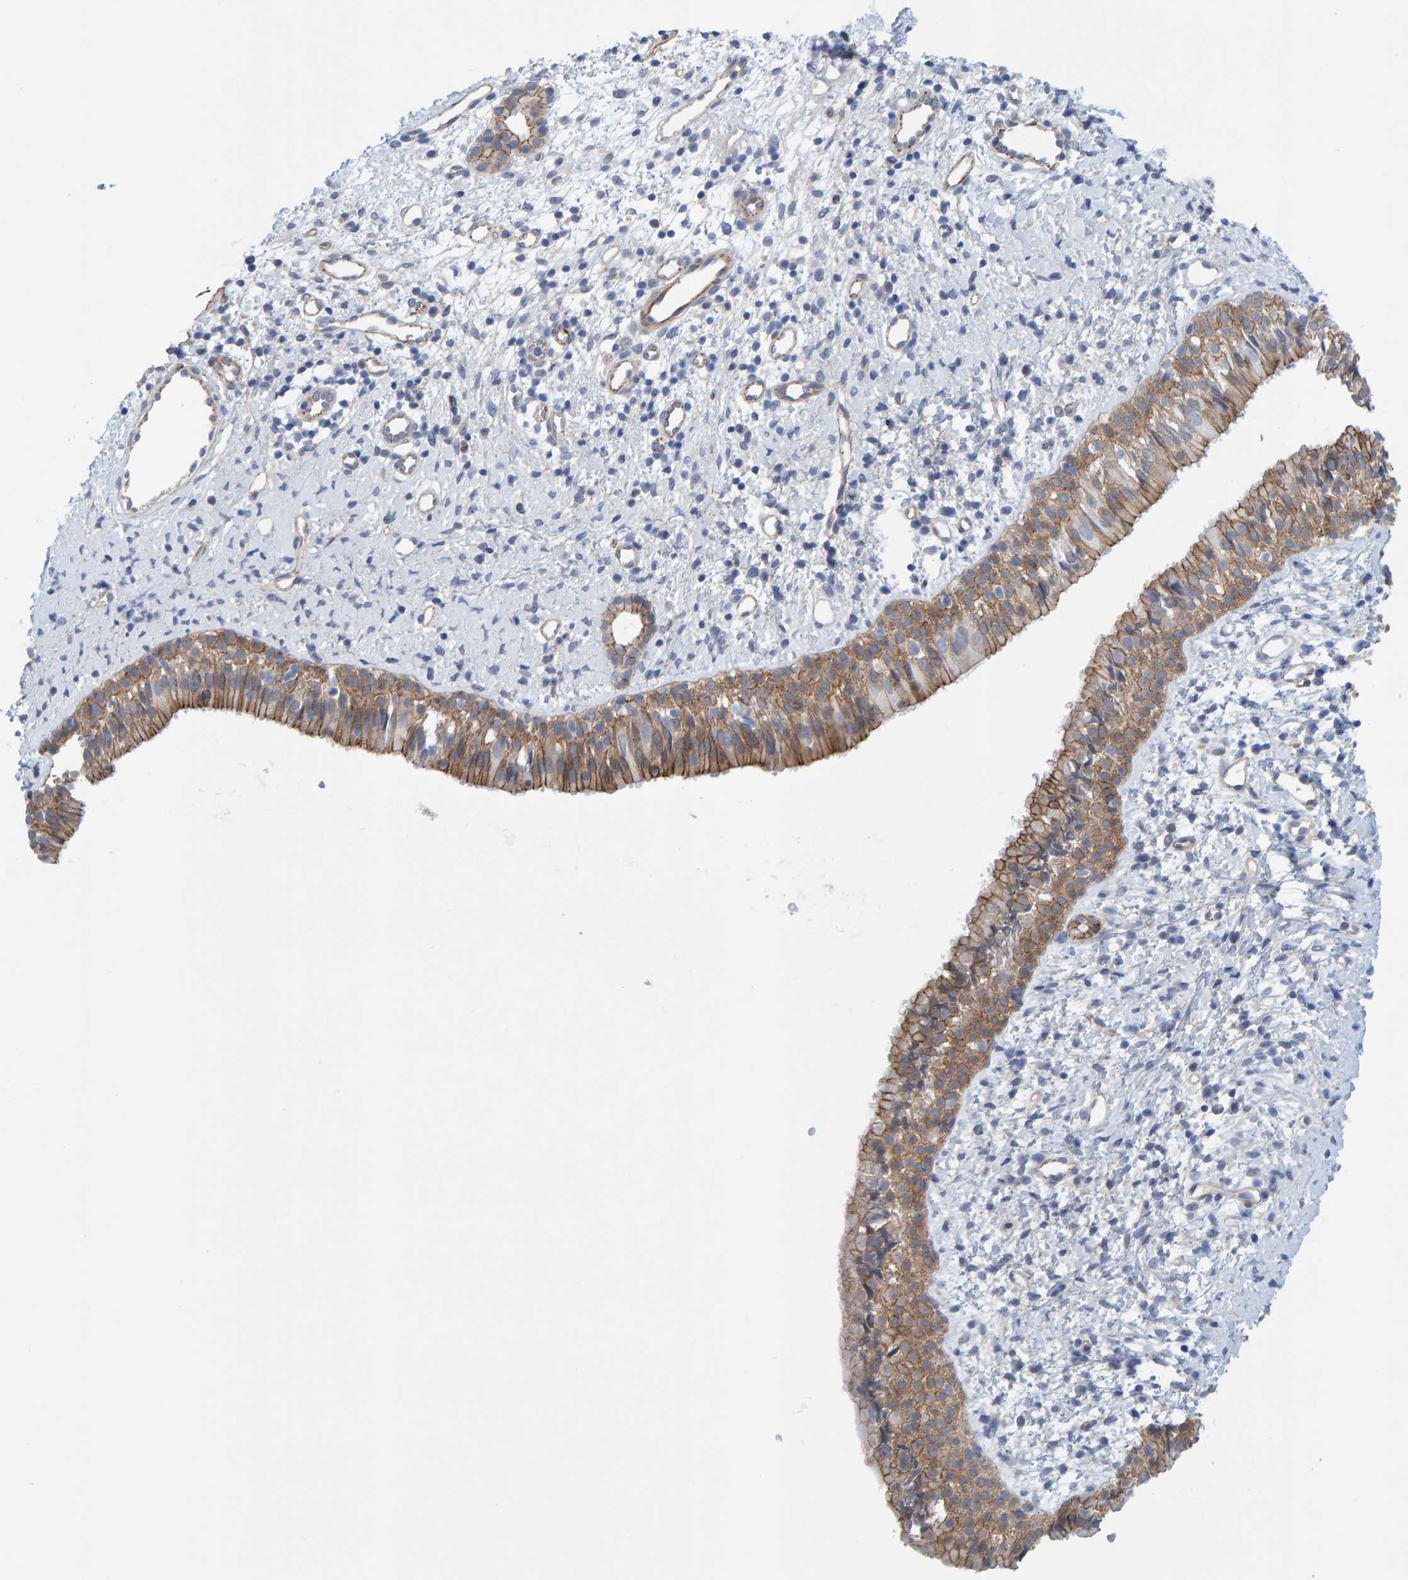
{"staining": {"intensity": "moderate", "quantity": ">75%", "location": "cytoplasmic/membranous"}, "tissue": "nasopharynx", "cell_type": "Respiratory epithelial cells", "image_type": "normal", "snomed": [{"axis": "morphology", "description": "Normal tissue, NOS"}, {"axis": "topography", "description": "Nasopharynx"}], "caption": "The immunohistochemical stain highlights moderate cytoplasmic/membranous expression in respiratory epithelial cells of benign nasopharynx. The staining is performed using DAB (3,3'-diaminobenzidine) brown chromogen to label protein expression. The nuclei are counter-stained blue using hematoxylin.", "gene": "KRBA2", "patient": {"sex": "male", "age": 22}}